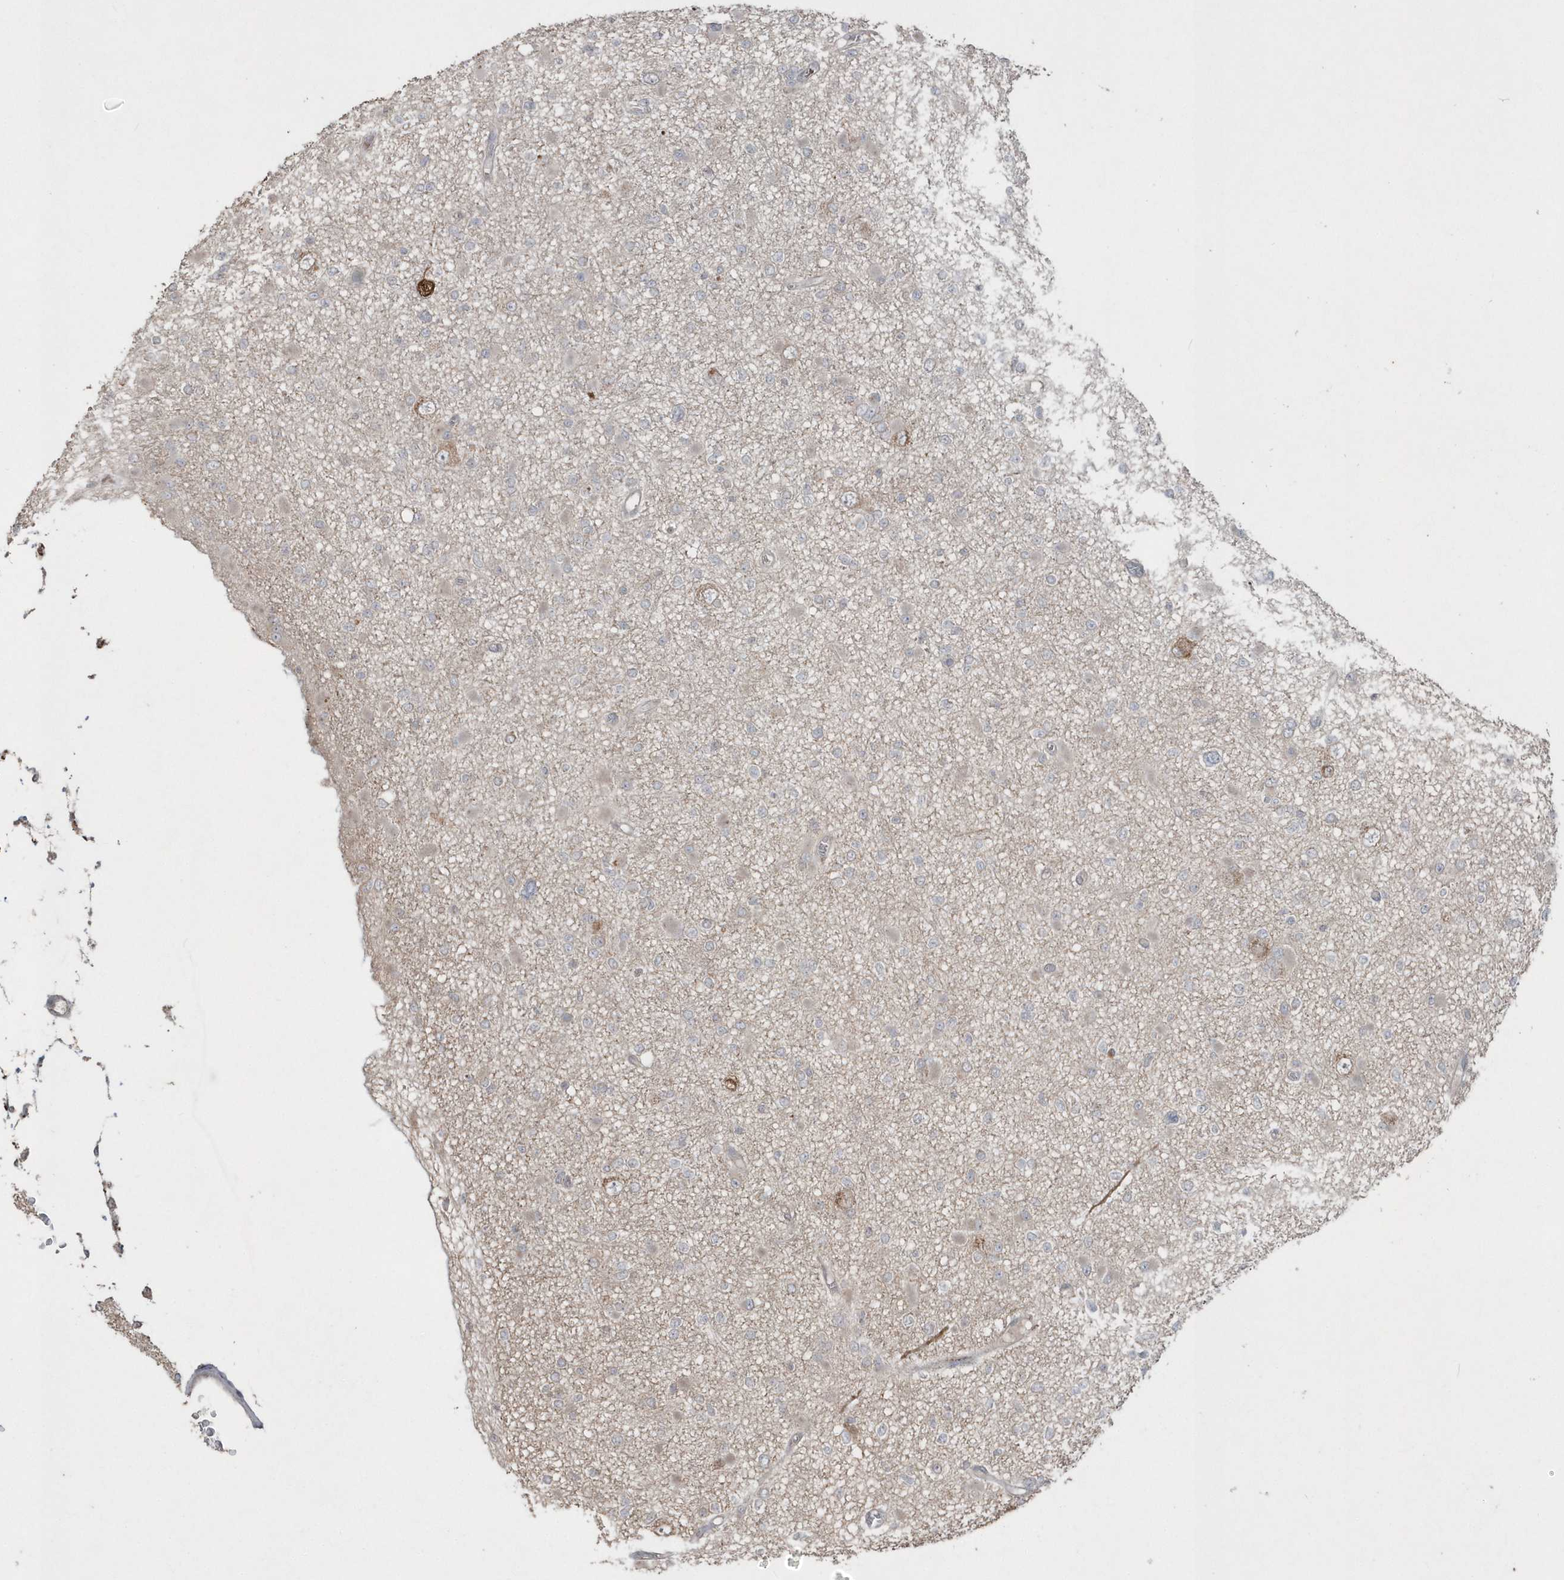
{"staining": {"intensity": "negative", "quantity": "none", "location": "none"}, "tissue": "glioma", "cell_type": "Tumor cells", "image_type": "cancer", "snomed": [{"axis": "morphology", "description": "Glioma, malignant, Low grade"}, {"axis": "topography", "description": "Brain"}], "caption": "High power microscopy micrograph of an immunohistochemistry micrograph of malignant glioma (low-grade), revealing no significant expression in tumor cells.", "gene": "GEMIN6", "patient": {"sex": "female", "age": 22}}